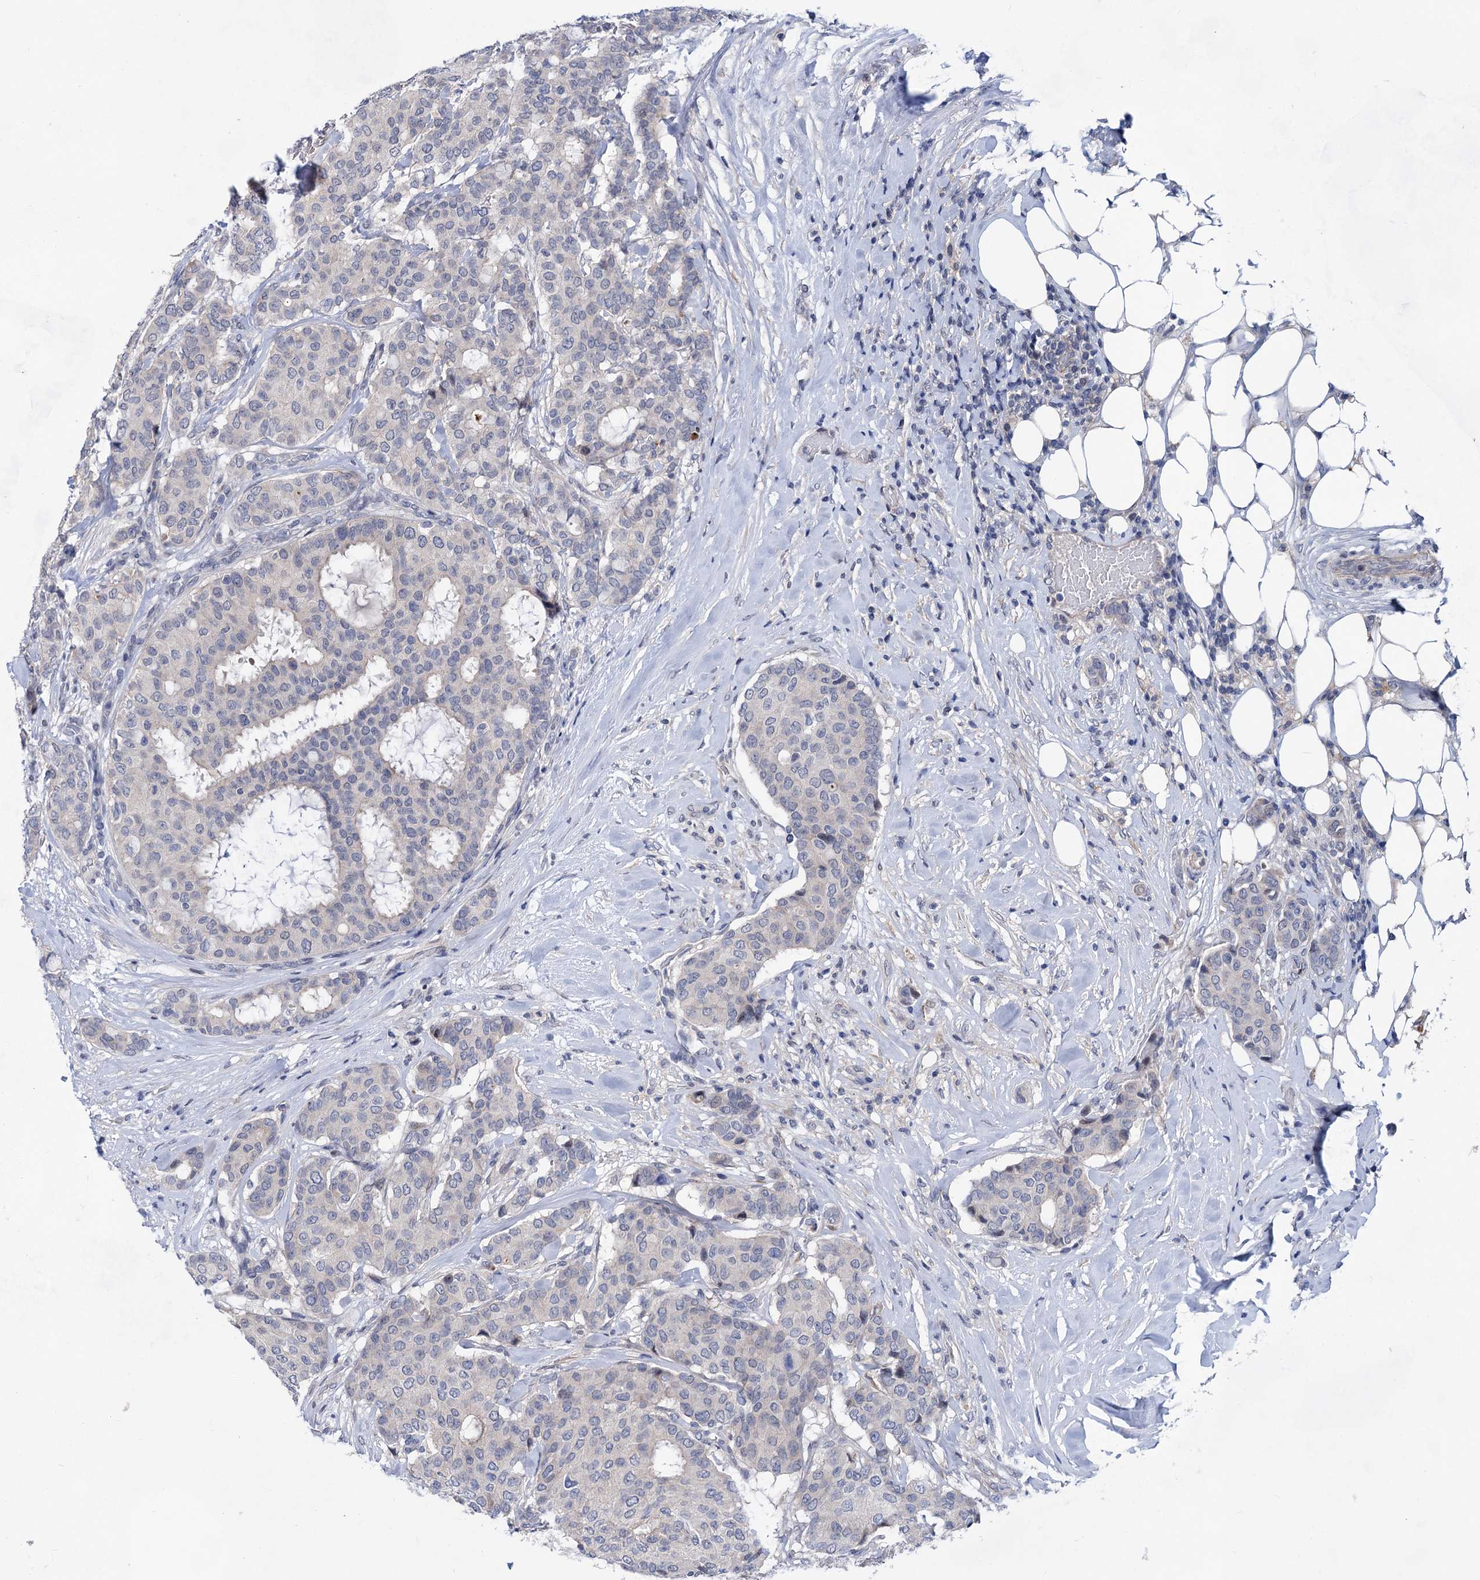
{"staining": {"intensity": "negative", "quantity": "none", "location": "none"}, "tissue": "breast cancer", "cell_type": "Tumor cells", "image_type": "cancer", "snomed": [{"axis": "morphology", "description": "Duct carcinoma"}, {"axis": "topography", "description": "Breast"}], "caption": "High magnification brightfield microscopy of breast cancer (intraductal carcinoma) stained with DAB (3,3'-diaminobenzidine) (brown) and counterstained with hematoxylin (blue): tumor cells show no significant positivity. (Stains: DAB immunohistochemistry (IHC) with hematoxylin counter stain, Microscopy: brightfield microscopy at high magnification).", "gene": "MORN3", "patient": {"sex": "female", "age": 75}}